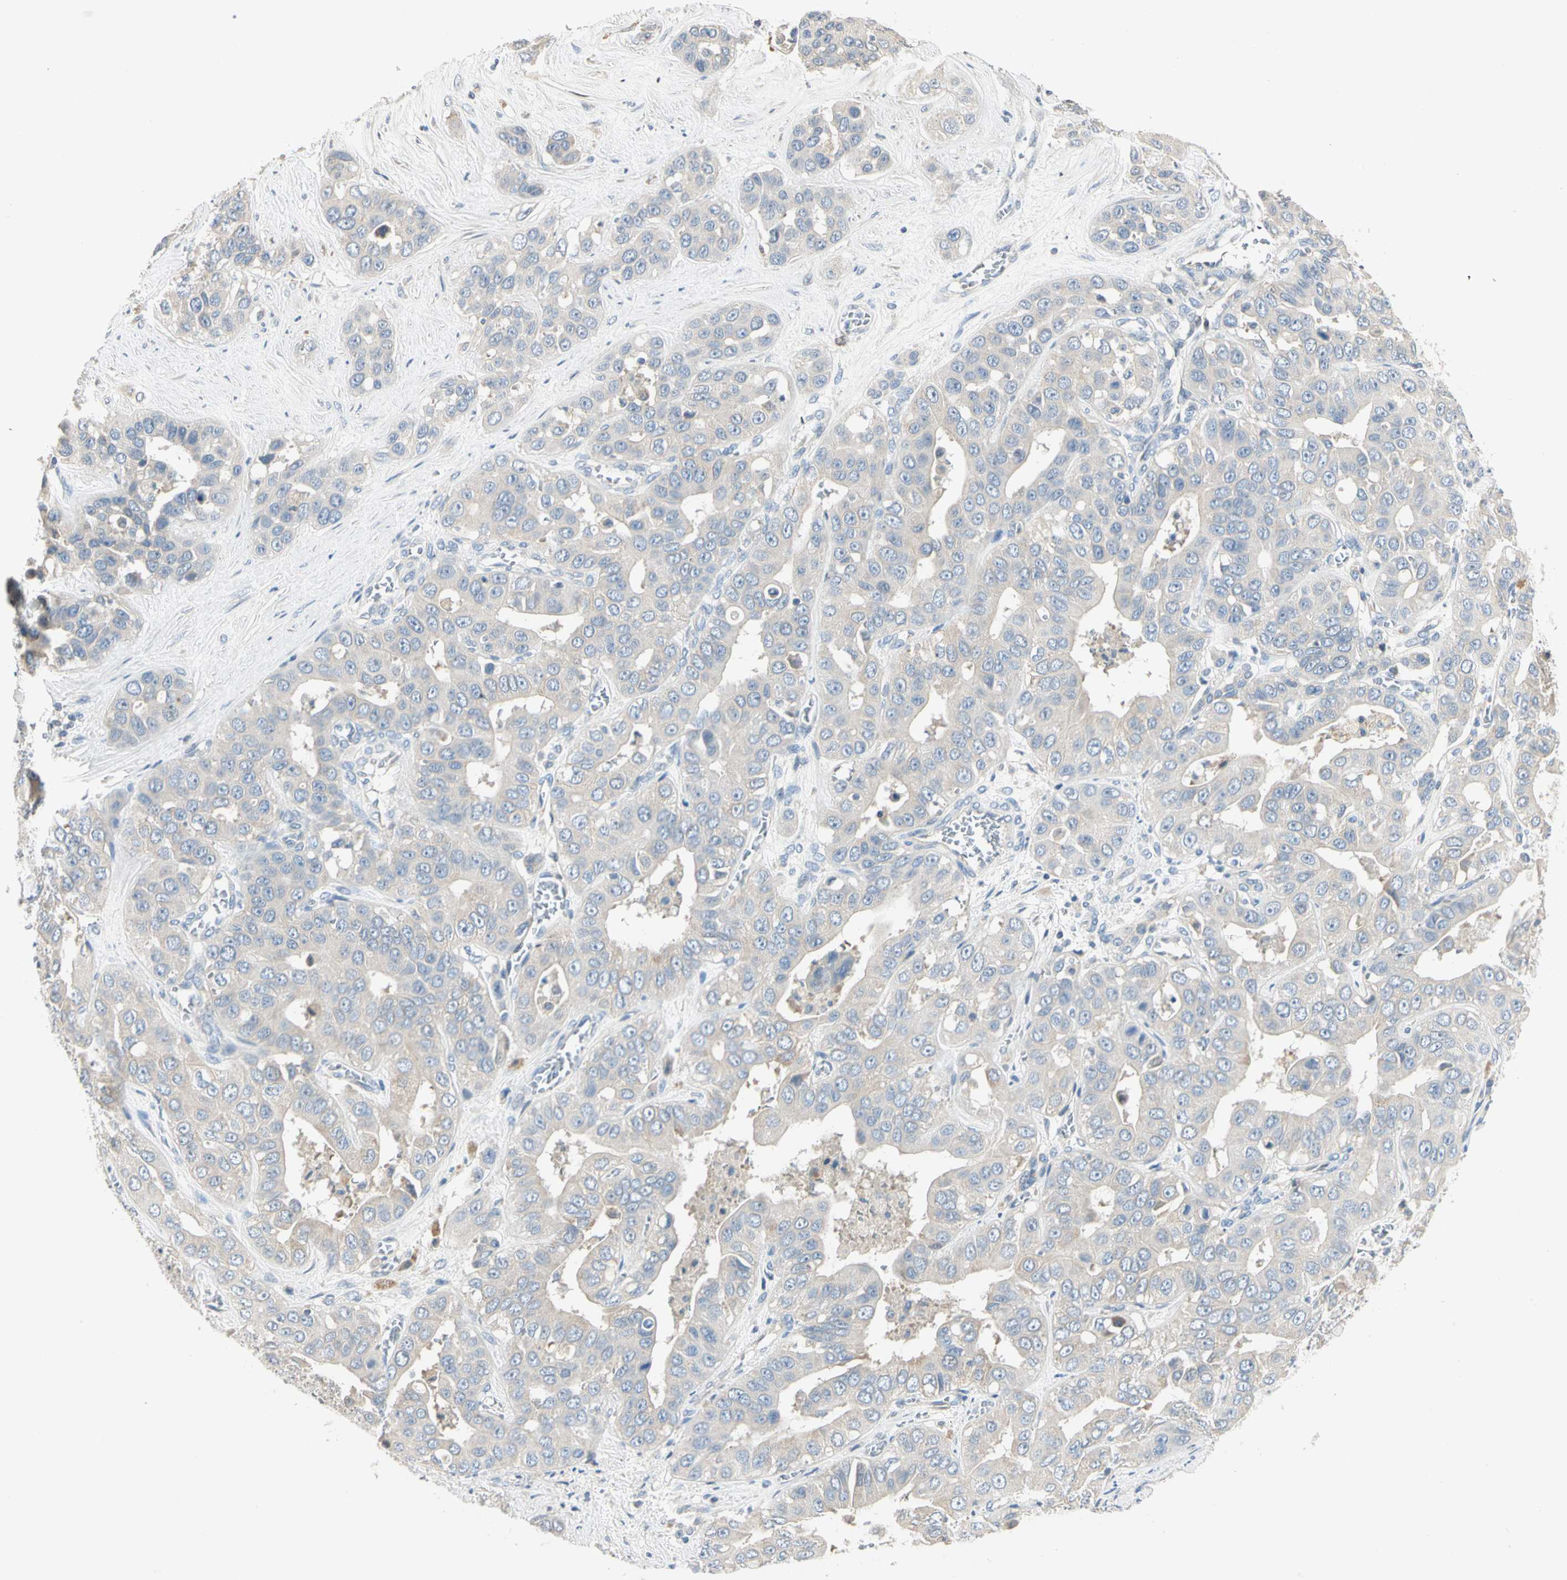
{"staining": {"intensity": "weak", "quantity": "<25%", "location": "cytoplasmic/membranous"}, "tissue": "liver cancer", "cell_type": "Tumor cells", "image_type": "cancer", "snomed": [{"axis": "morphology", "description": "Cholangiocarcinoma"}, {"axis": "topography", "description": "Liver"}], "caption": "An image of human liver cancer (cholangiocarcinoma) is negative for staining in tumor cells.", "gene": "GPR153", "patient": {"sex": "female", "age": 52}}